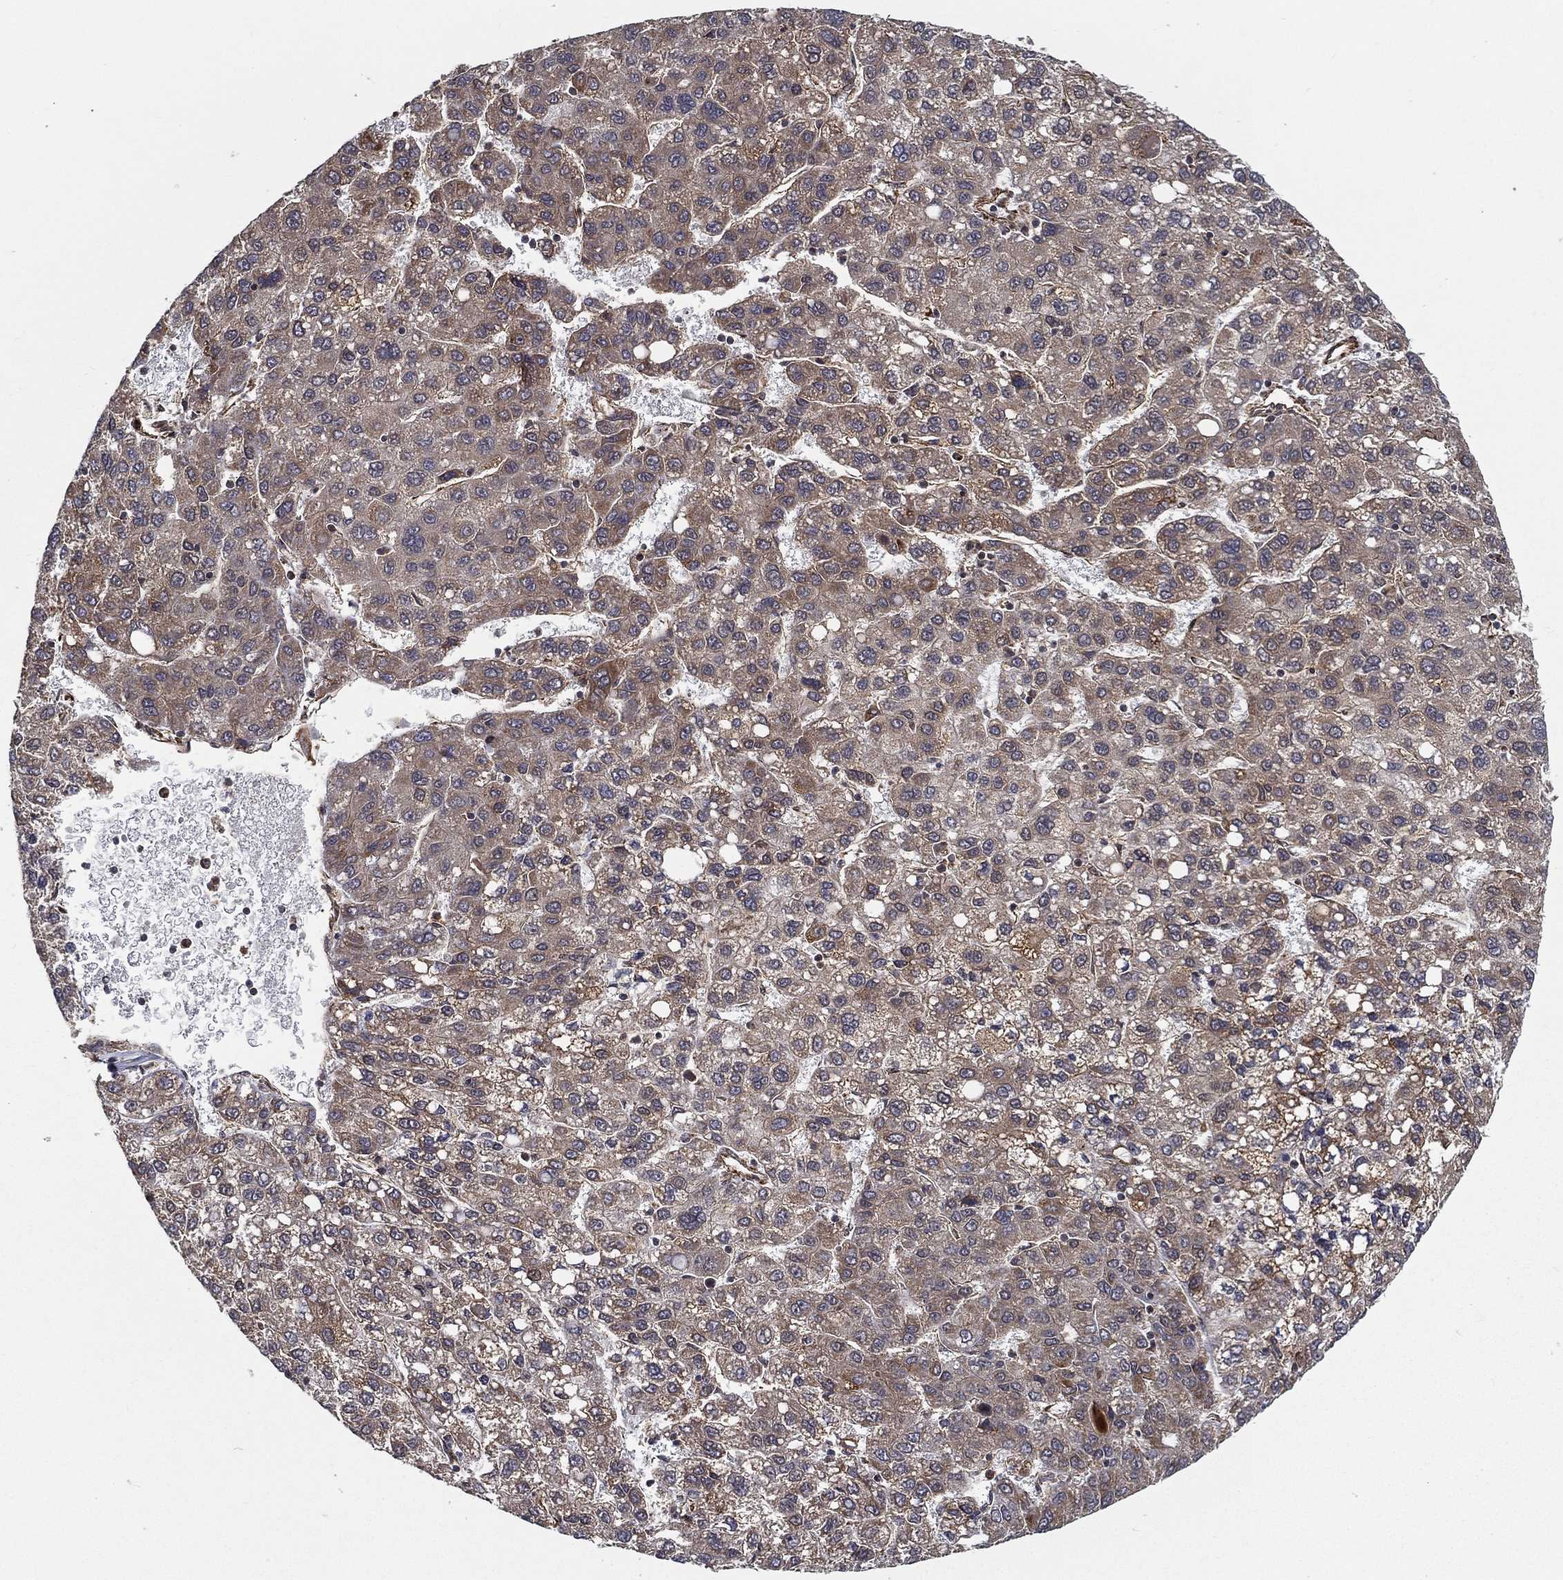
{"staining": {"intensity": "moderate", "quantity": "<25%", "location": "cytoplasmic/membranous"}, "tissue": "liver cancer", "cell_type": "Tumor cells", "image_type": "cancer", "snomed": [{"axis": "morphology", "description": "Carcinoma, Hepatocellular, NOS"}, {"axis": "topography", "description": "Liver"}], "caption": "Liver cancer (hepatocellular carcinoma) was stained to show a protein in brown. There is low levels of moderate cytoplasmic/membranous positivity in about <25% of tumor cells. (IHC, brightfield microscopy, high magnification).", "gene": "UACA", "patient": {"sex": "female", "age": 82}}